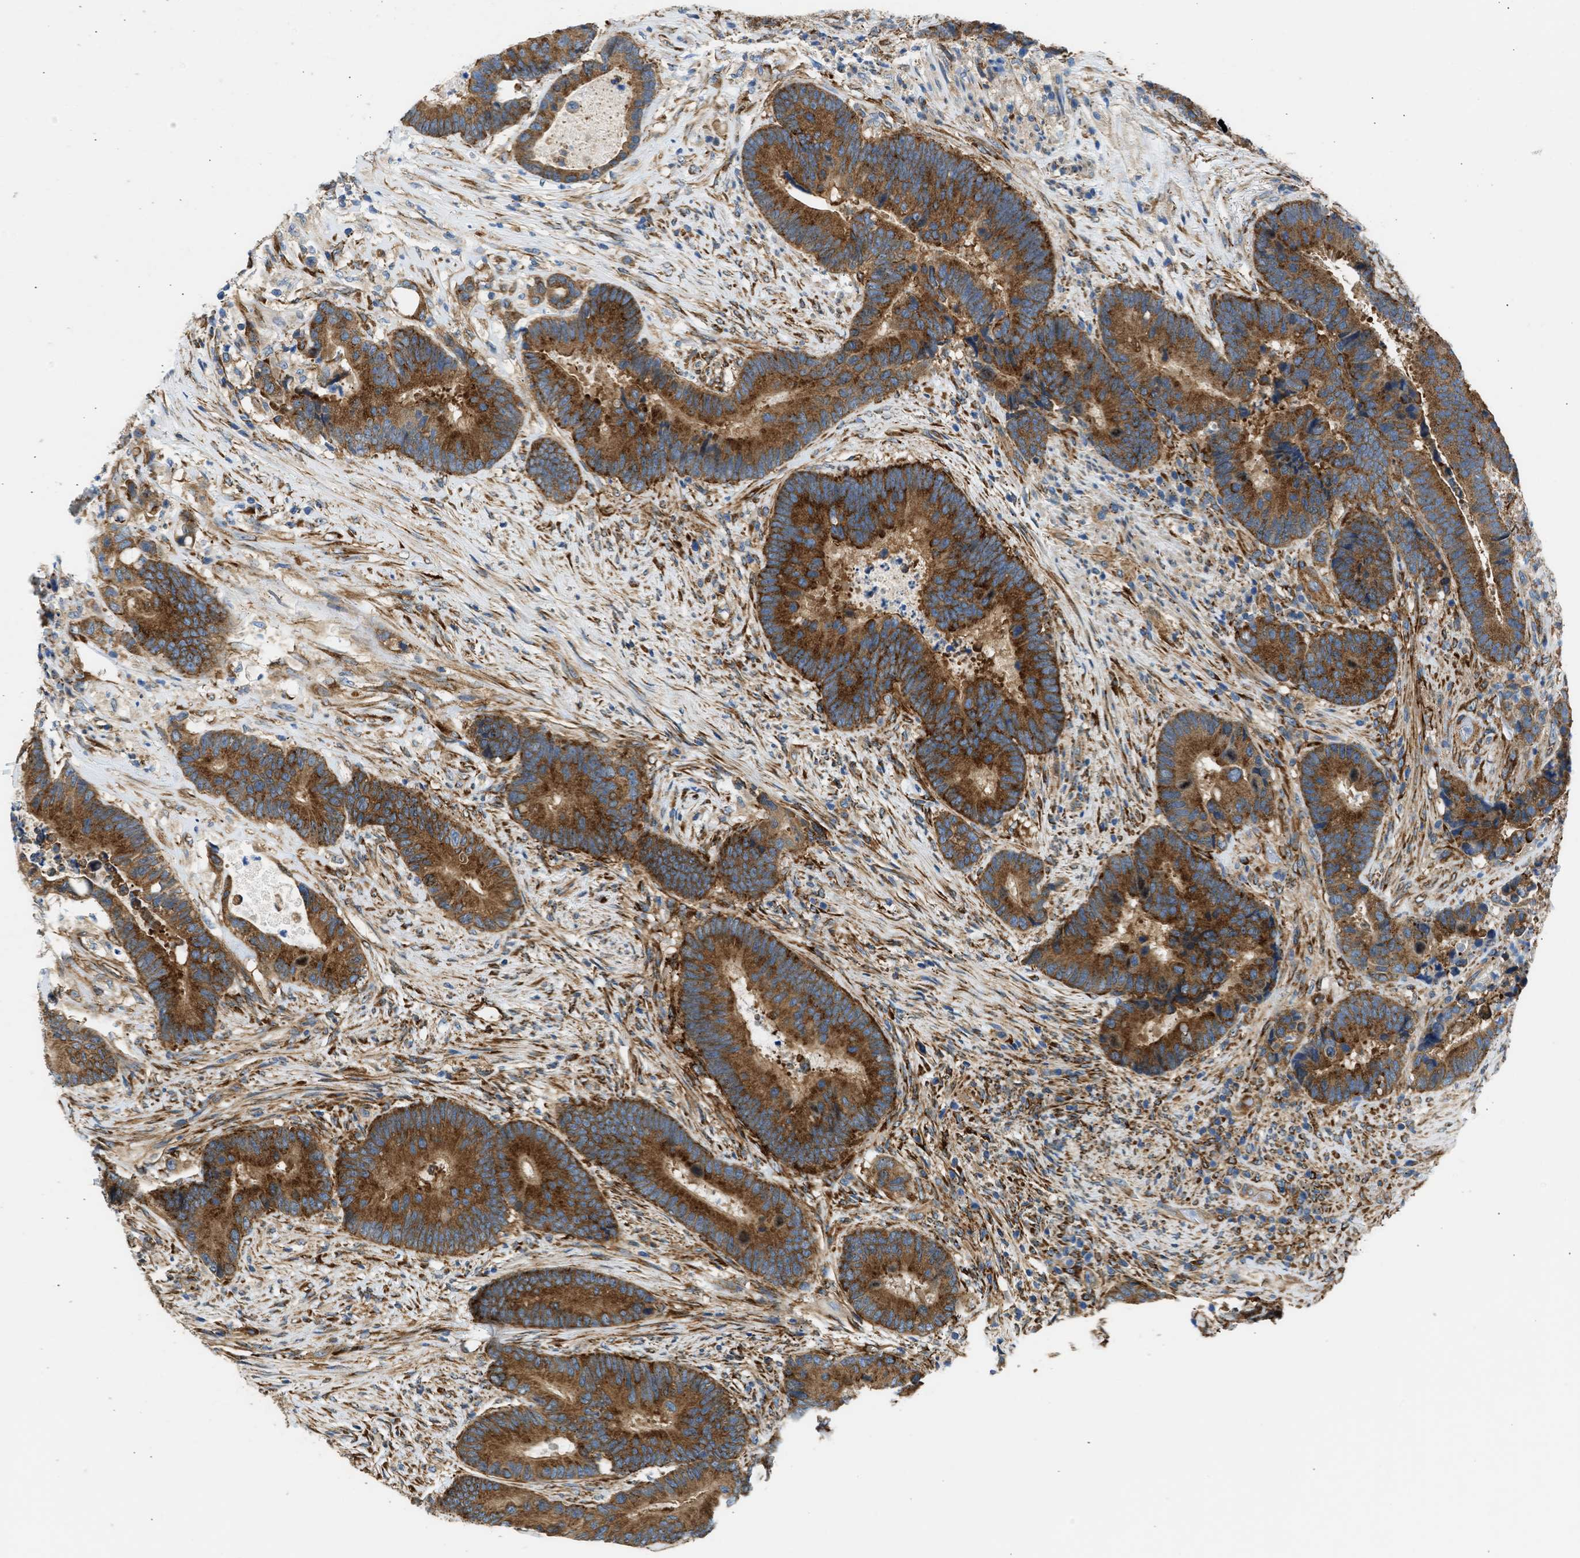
{"staining": {"intensity": "strong", "quantity": ">75%", "location": "cytoplasmic/membranous"}, "tissue": "colorectal cancer", "cell_type": "Tumor cells", "image_type": "cancer", "snomed": [{"axis": "morphology", "description": "Adenocarcinoma, NOS"}, {"axis": "topography", "description": "Rectum"}], "caption": "There is high levels of strong cytoplasmic/membranous expression in tumor cells of colorectal cancer, as demonstrated by immunohistochemical staining (brown color).", "gene": "SEPTIN2", "patient": {"sex": "female", "age": 89}}